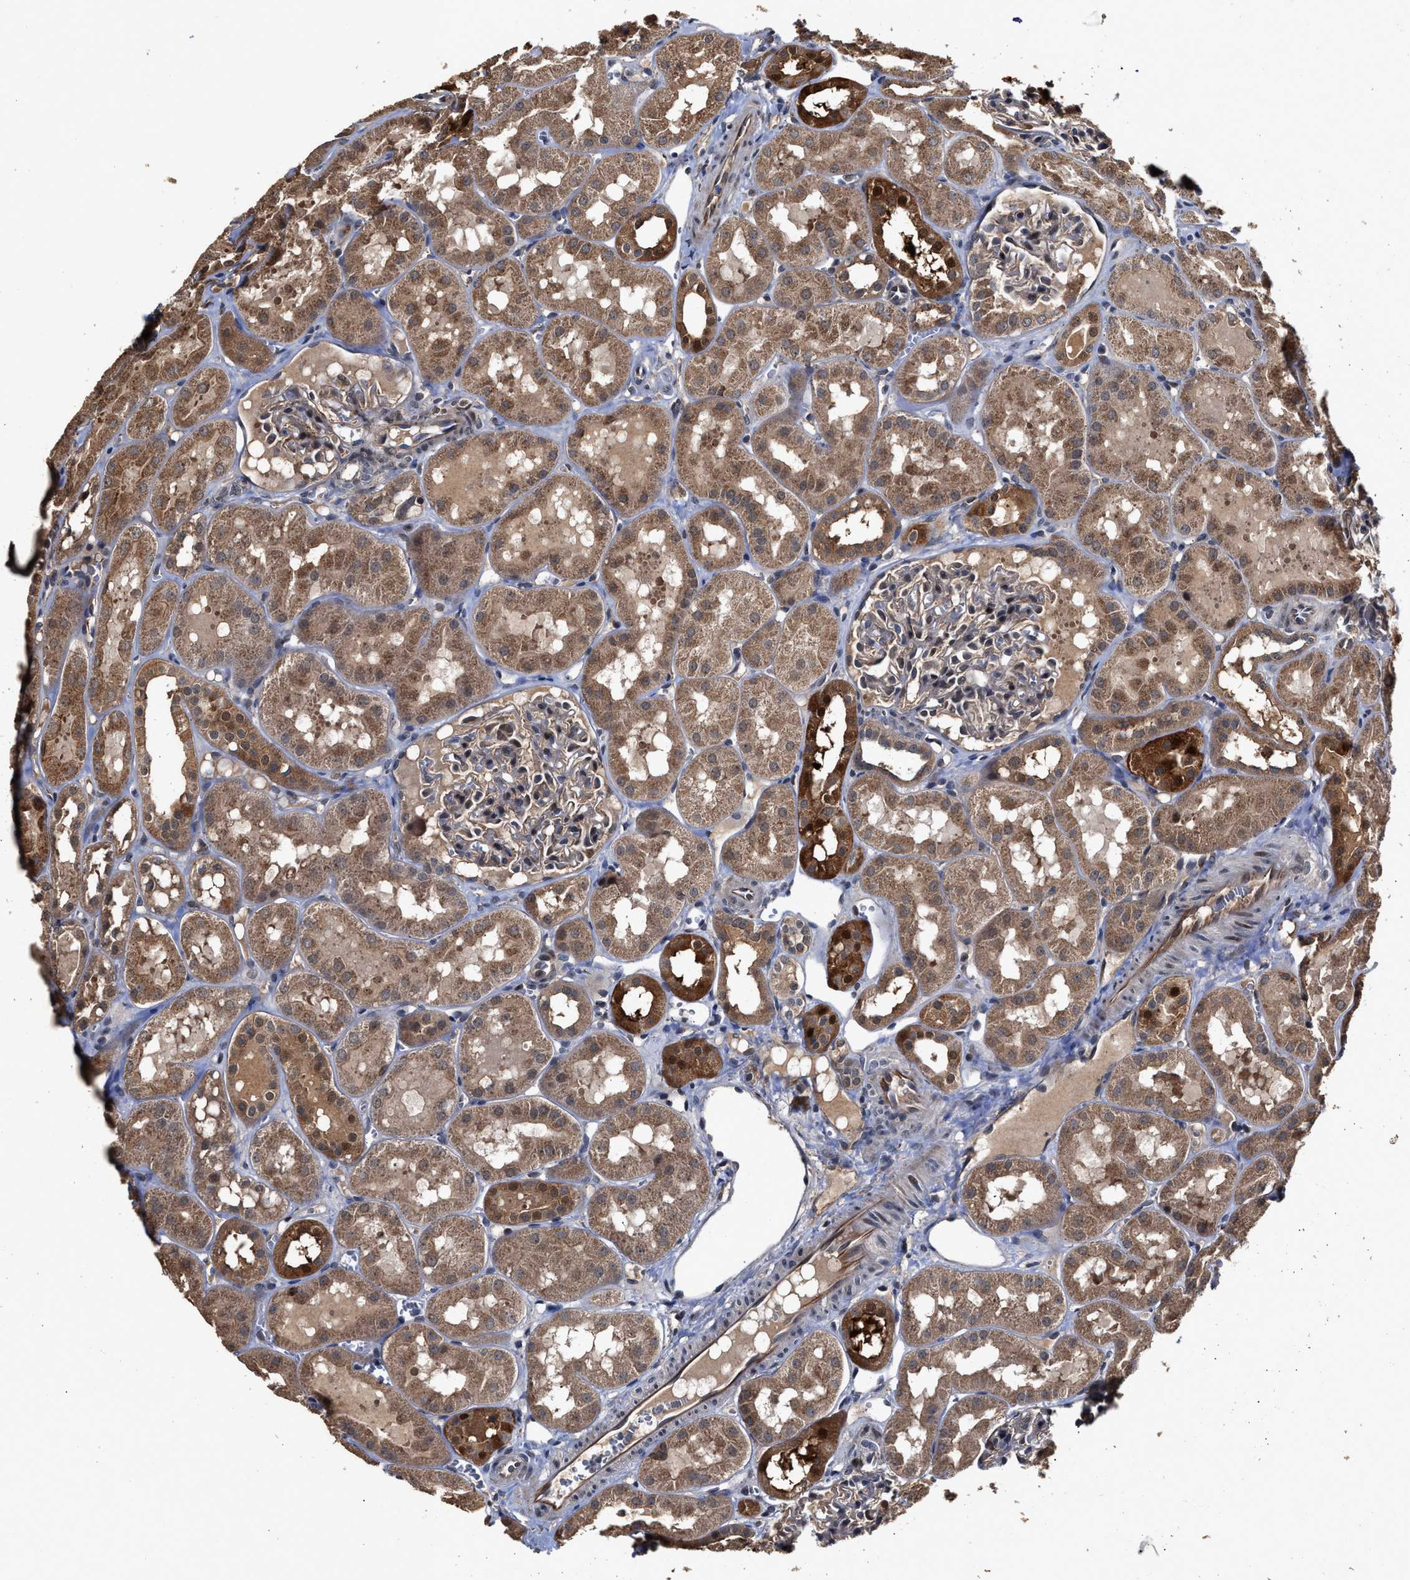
{"staining": {"intensity": "weak", "quantity": ">75%", "location": "cytoplasmic/membranous"}, "tissue": "kidney", "cell_type": "Cells in glomeruli", "image_type": "normal", "snomed": [{"axis": "morphology", "description": "Normal tissue, NOS"}, {"axis": "topography", "description": "Kidney"}, {"axis": "topography", "description": "Urinary bladder"}], "caption": "Cells in glomeruli show weak cytoplasmic/membranous staining in approximately >75% of cells in unremarkable kidney.", "gene": "ZNHIT6", "patient": {"sex": "male", "age": 16}}